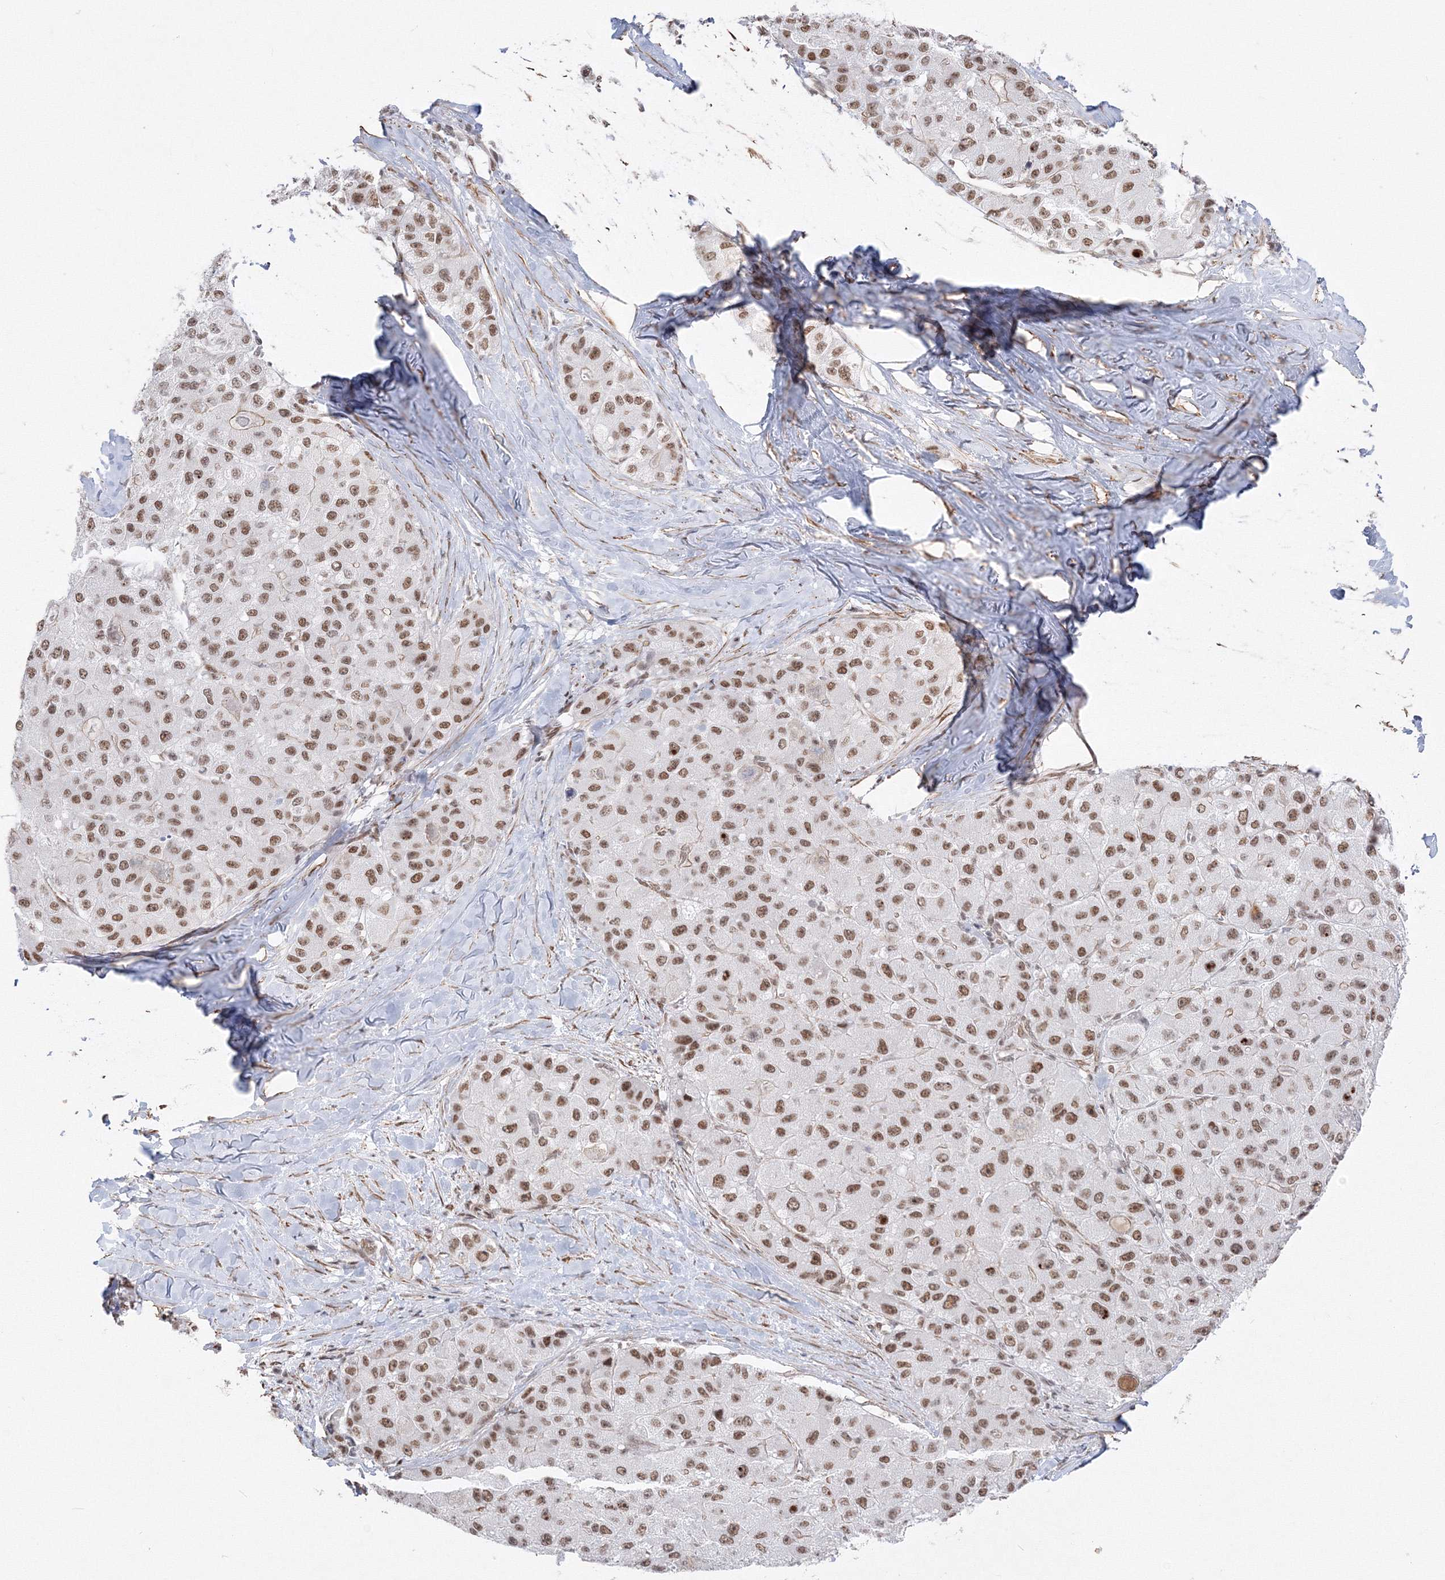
{"staining": {"intensity": "moderate", "quantity": ">75%", "location": "nuclear"}, "tissue": "liver cancer", "cell_type": "Tumor cells", "image_type": "cancer", "snomed": [{"axis": "morphology", "description": "Carcinoma, Hepatocellular, NOS"}, {"axis": "topography", "description": "Liver"}], "caption": "Immunohistochemical staining of human liver hepatocellular carcinoma exhibits moderate nuclear protein expression in approximately >75% of tumor cells.", "gene": "ZNF638", "patient": {"sex": "male", "age": 80}}